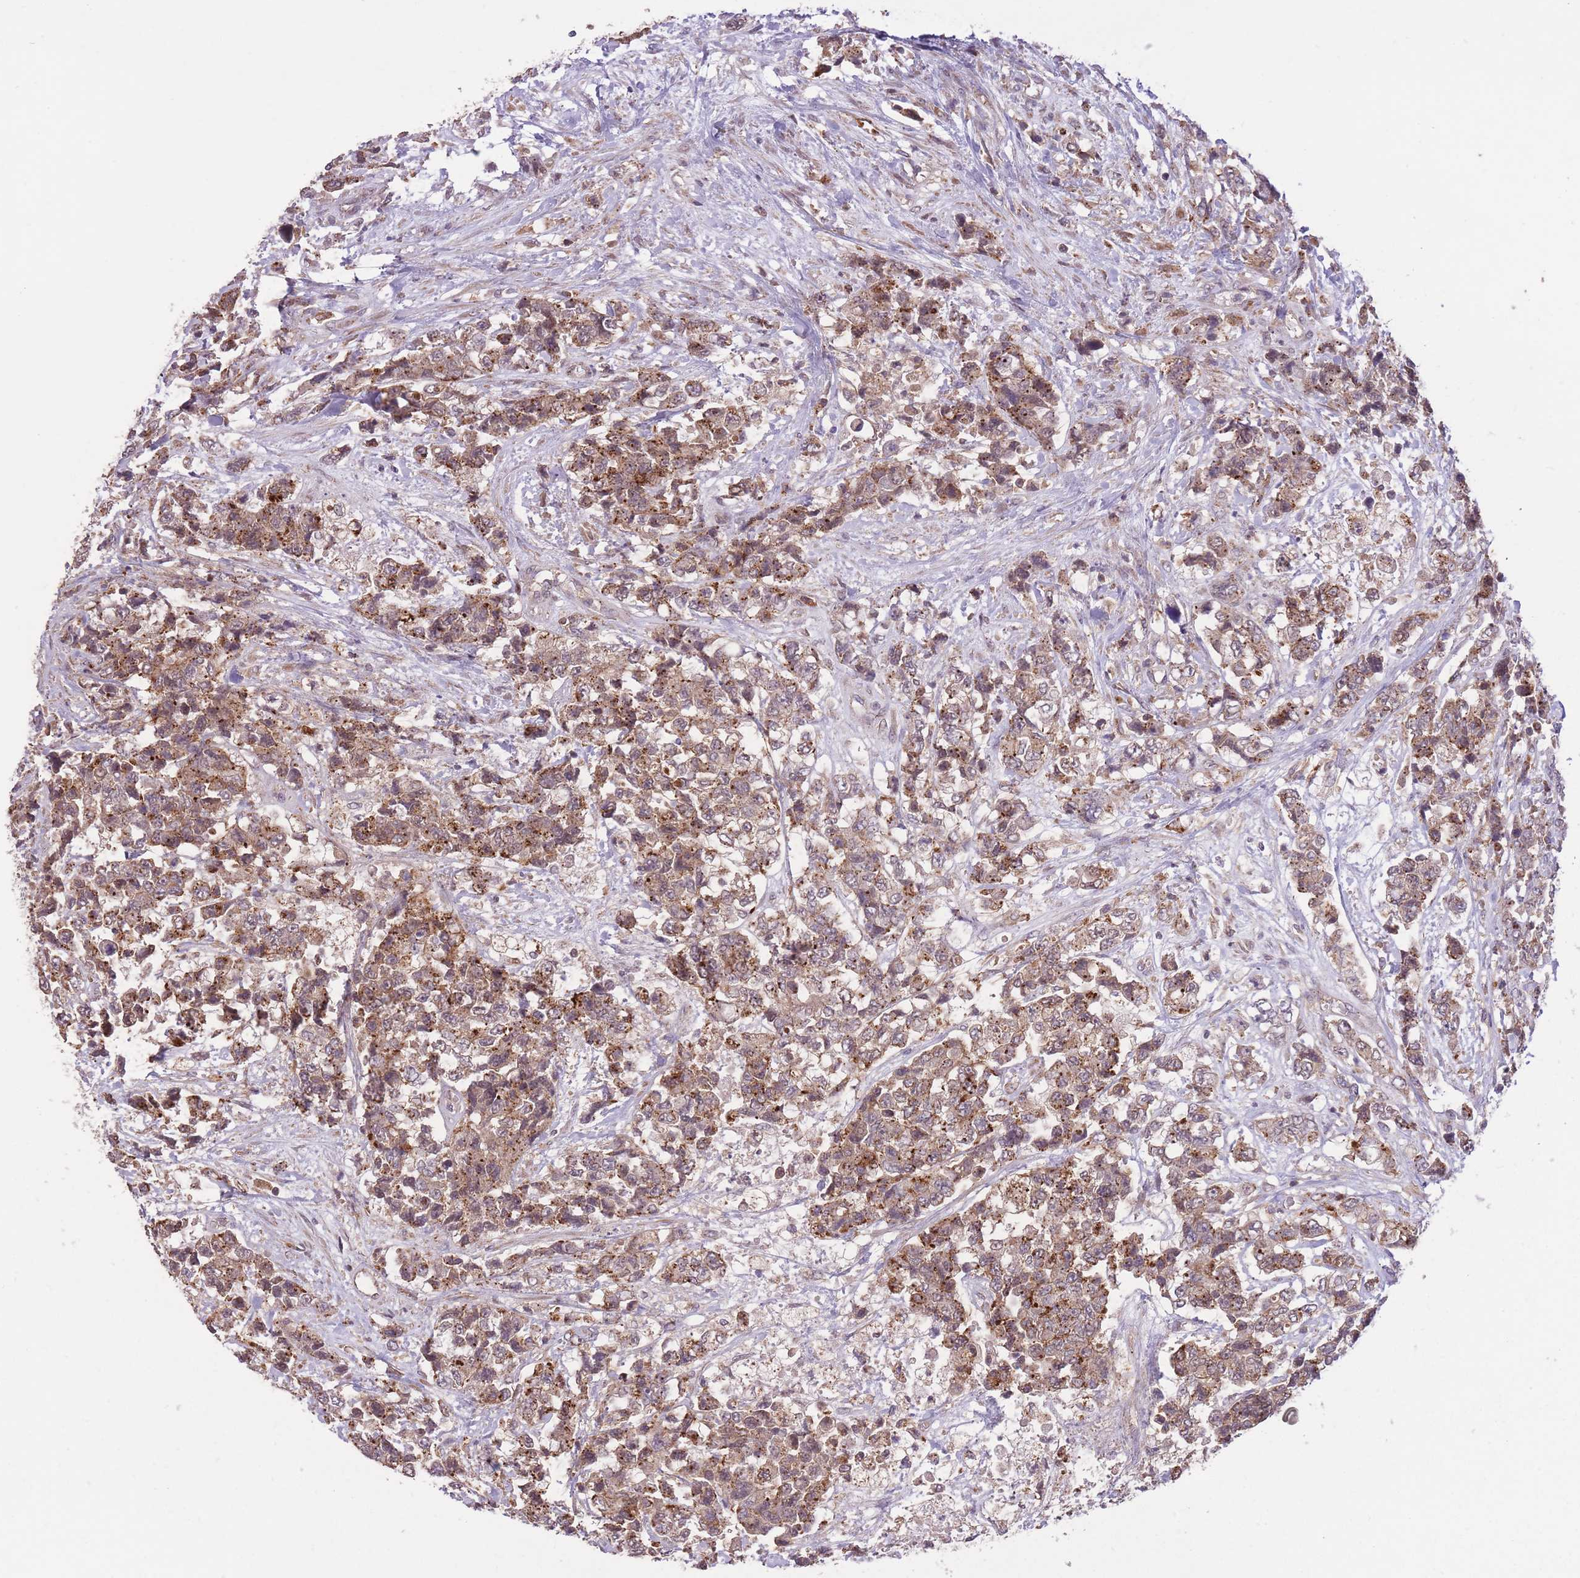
{"staining": {"intensity": "moderate", "quantity": "25%-75%", "location": "cytoplasmic/membranous"}, "tissue": "urothelial cancer", "cell_type": "Tumor cells", "image_type": "cancer", "snomed": [{"axis": "morphology", "description": "Urothelial carcinoma, High grade"}, {"axis": "topography", "description": "Urinary bladder"}], "caption": "Urothelial cancer tissue exhibits moderate cytoplasmic/membranous staining in about 25%-75% of tumor cells", "gene": "POLR3F", "patient": {"sex": "female", "age": 78}}